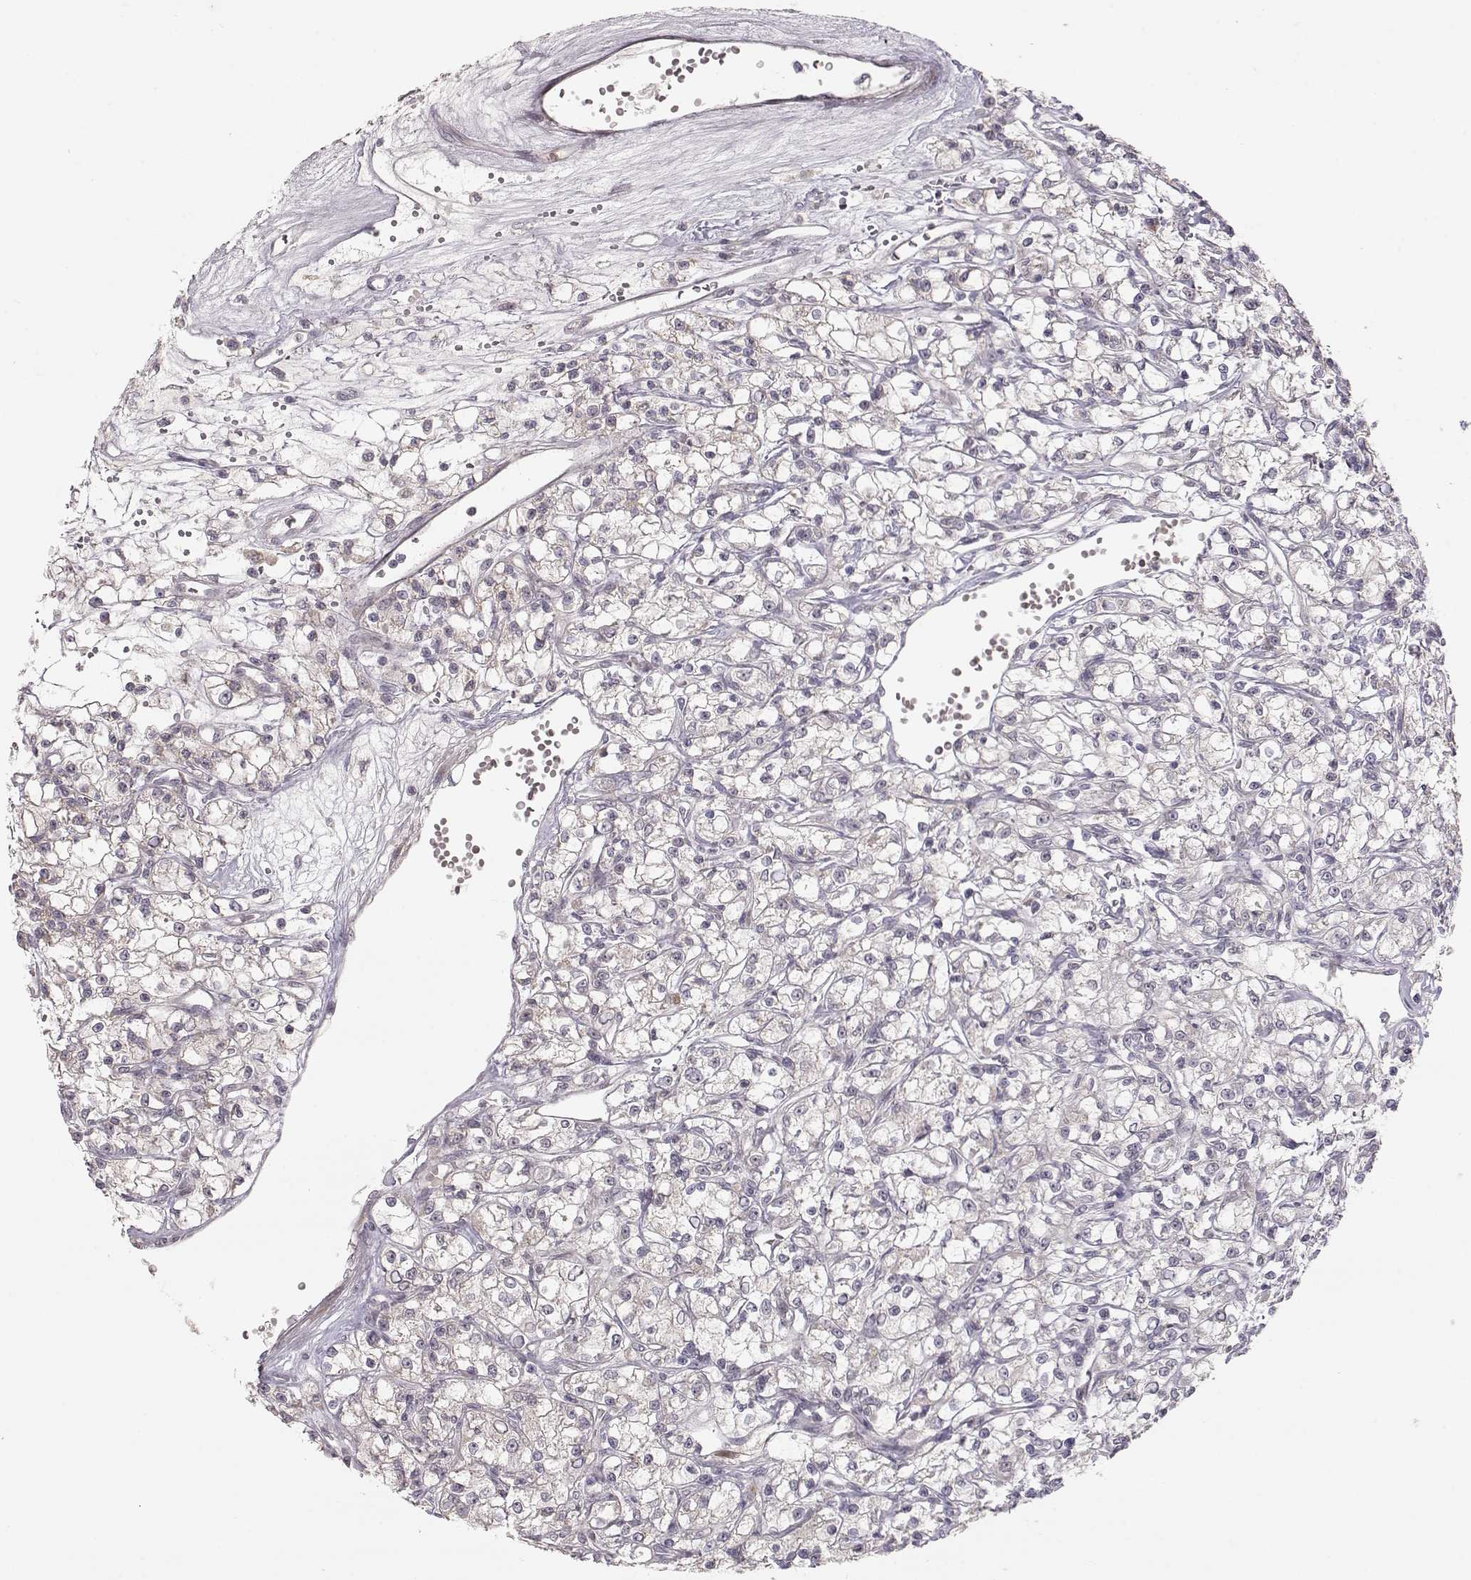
{"staining": {"intensity": "negative", "quantity": "none", "location": "none"}, "tissue": "renal cancer", "cell_type": "Tumor cells", "image_type": "cancer", "snomed": [{"axis": "morphology", "description": "Adenocarcinoma, NOS"}, {"axis": "topography", "description": "Kidney"}], "caption": "Immunohistochemistry of renal cancer reveals no staining in tumor cells. (Immunohistochemistry, brightfield microscopy, high magnification).", "gene": "PNMT", "patient": {"sex": "female", "age": 59}}